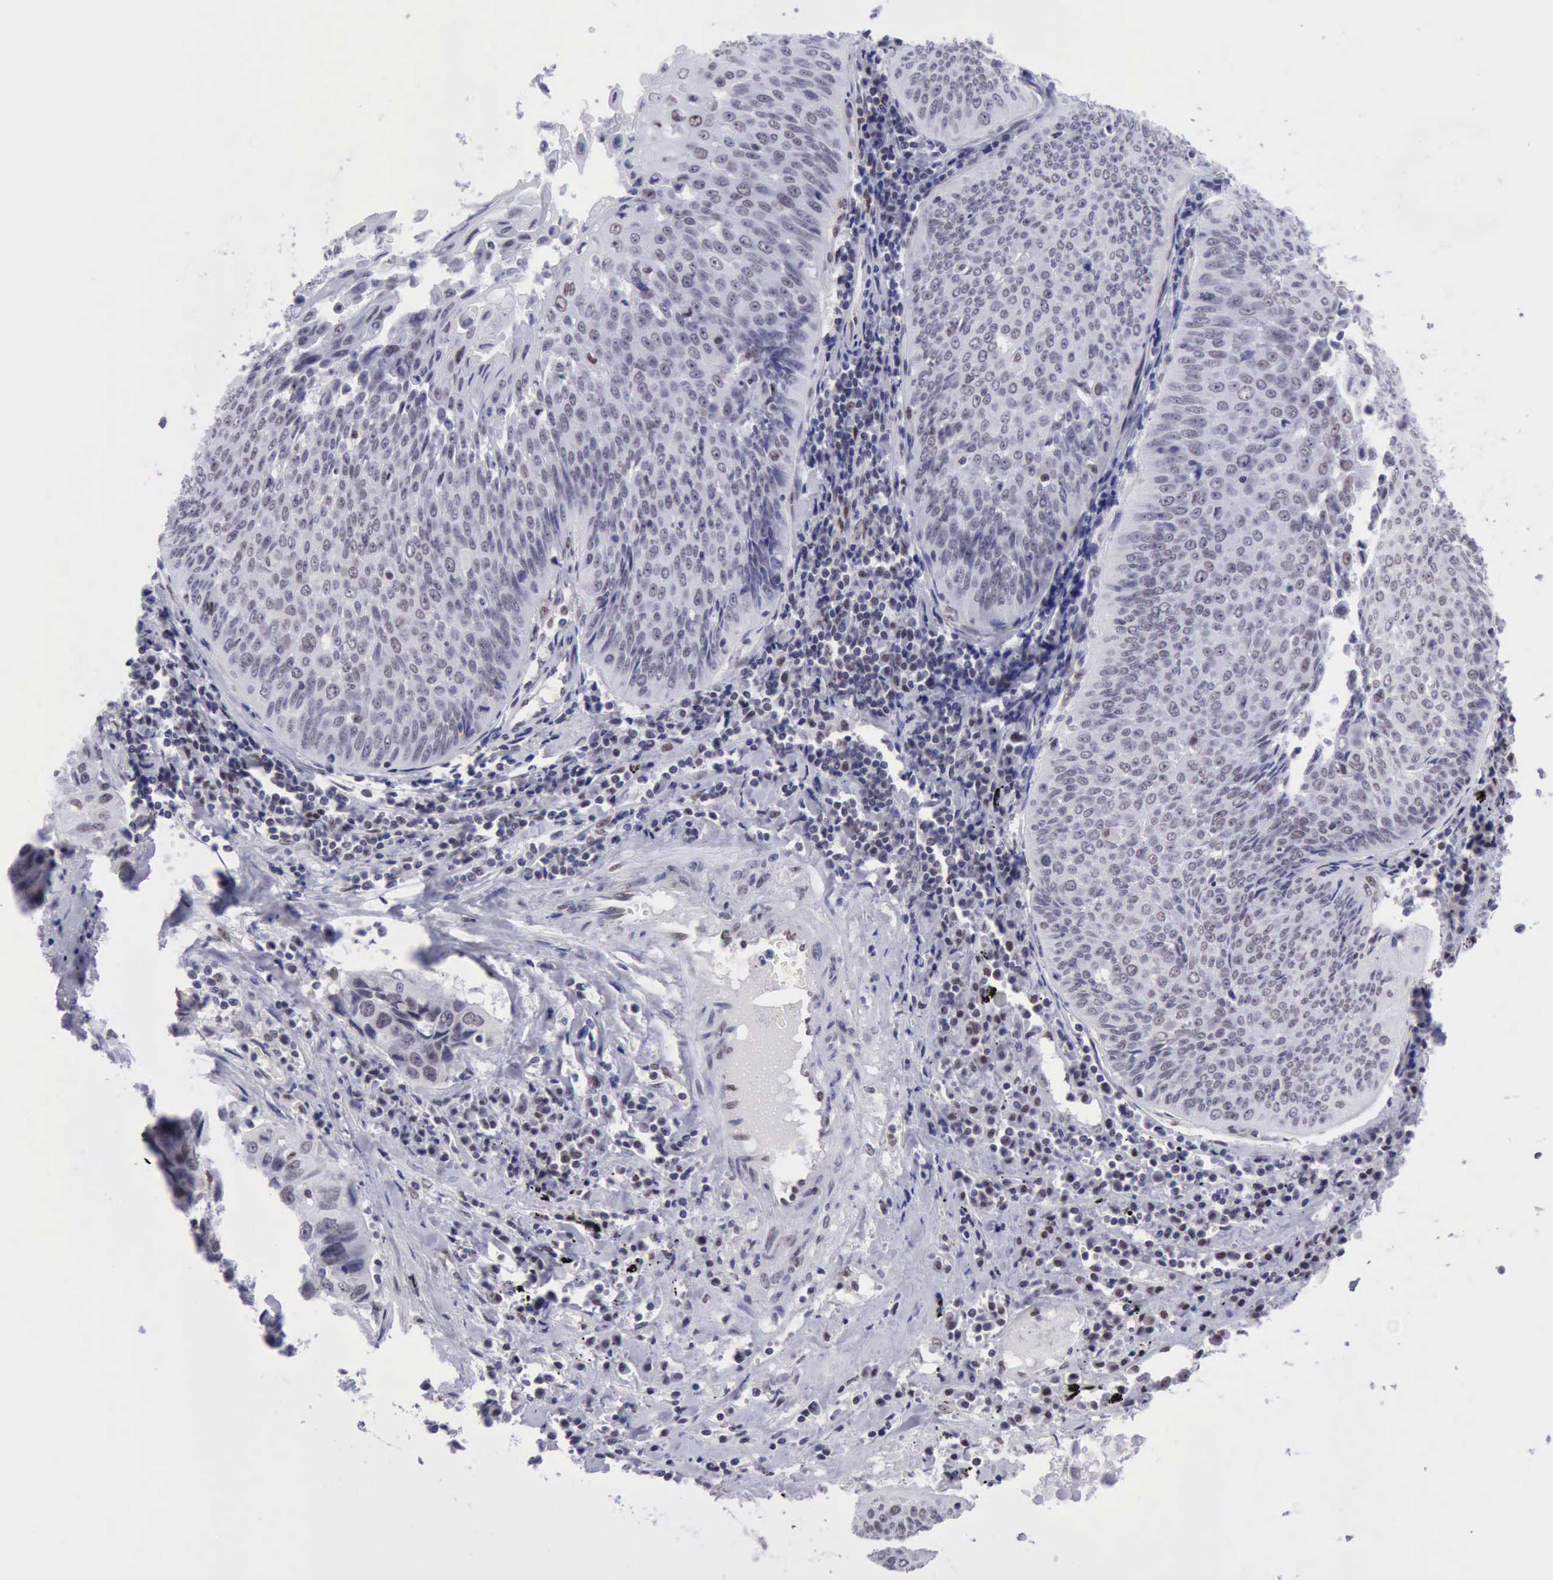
{"staining": {"intensity": "weak", "quantity": "<25%", "location": "nuclear"}, "tissue": "lung cancer", "cell_type": "Tumor cells", "image_type": "cancer", "snomed": [{"axis": "morphology", "description": "Adenocarcinoma, NOS"}, {"axis": "topography", "description": "Lung"}], "caption": "This is an immunohistochemistry histopathology image of human lung cancer. There is no positivity in tumor cells.", "gene": "ERCC4", "patient": {"sex": "male", "age": 60}}